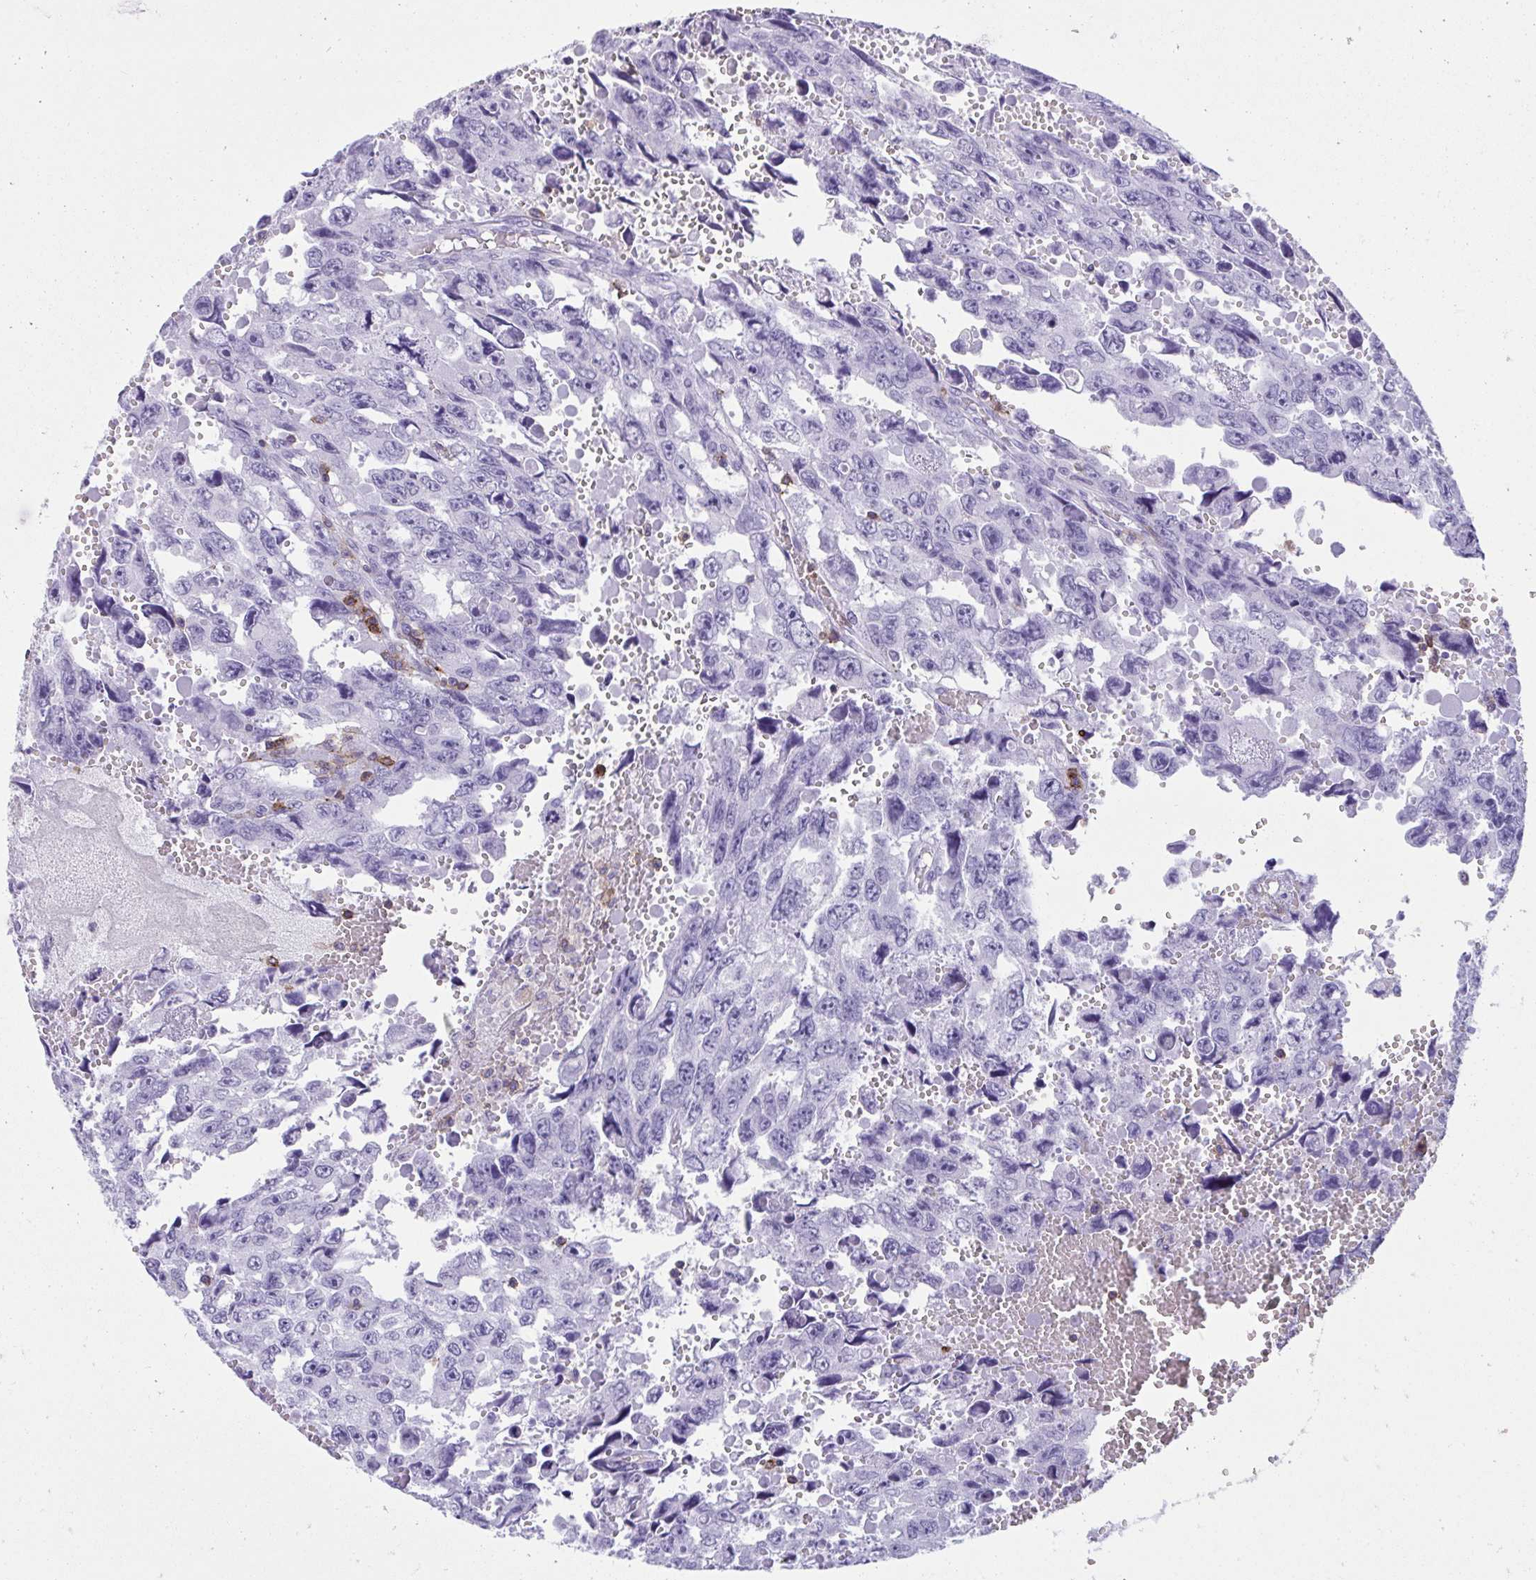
{"staining": {"intensity": "negative", "quantity": "none", "location": "none"}, "tissue": "testis cancer", "cell_type": "Tumor cells", "image_type": "cancer", "snomed": [{"axis": "morphology", "description": "Seminoma, NOS"}, {"axis": "topography", "description": "Testis"}], "caption": "High magnification brightfield microscopy of testis cancer stained with DAB (3,3'-diaminobenzidine) (brown) and counterstained with hematoxylin (blue): tumor cells show no significant expression.", "gene": "SPN", "patient": {"sex": "male", "age": 26}}